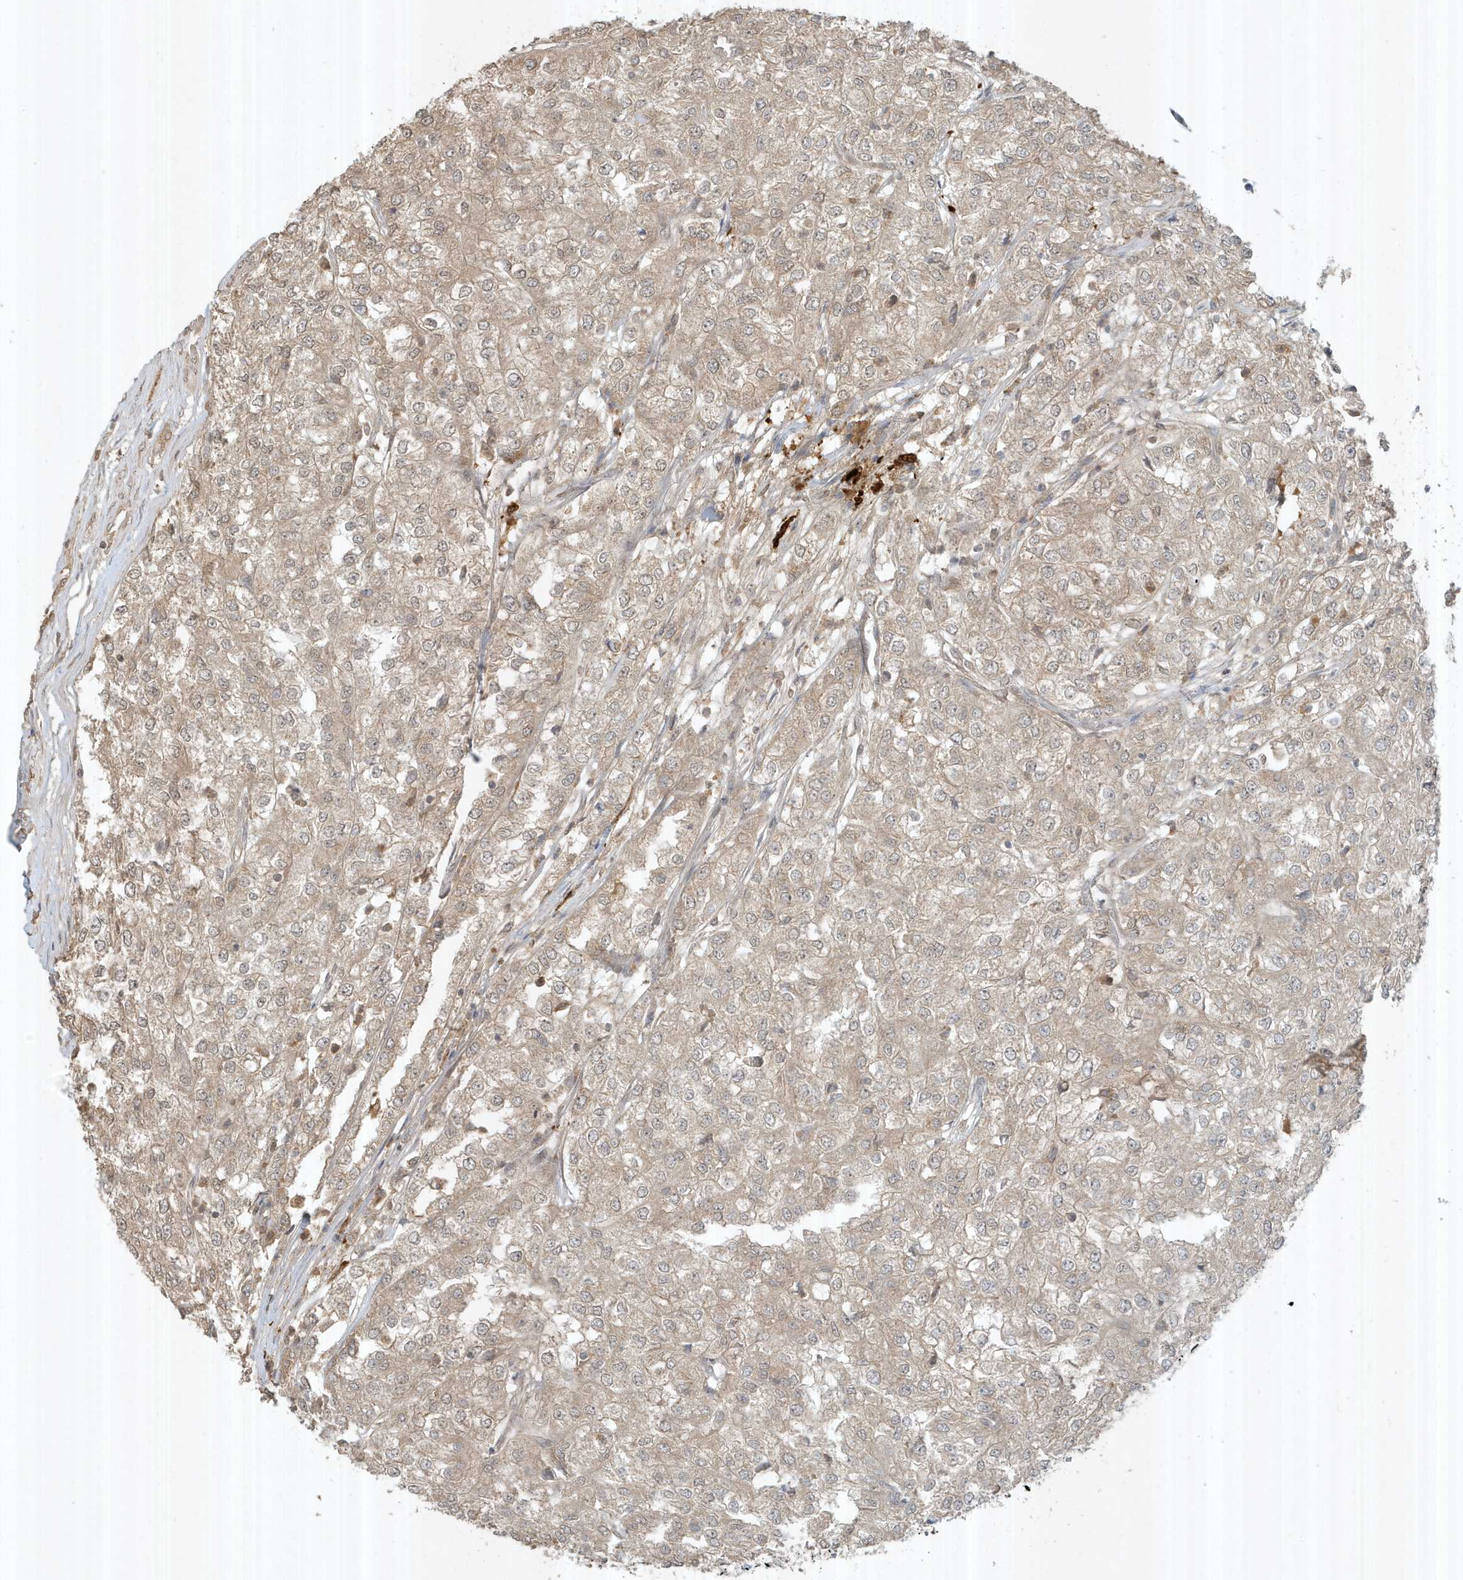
{"staining": {"intensity": "weak", "quantity": ">75%", "location": "cytoplasmic/membranous"}, "tissue": "renal cancer", "cell_type": "Tumor cells", "image_type": "cancer", "snomed": [{"axis": "morphology", "description": "Adenocarcinoma, NOS"}, {"axis": "topography", "description": "Kidney"}], "caption": "There is low levels of weak cytoplasmic/membranous expression in tumor cells of renal cancer (adenocarcinoma), as demonstrated by immunohistochemical staining (brown color).", "gene": "ABCB9", "patient": {"sex": "female", "age": 54}}